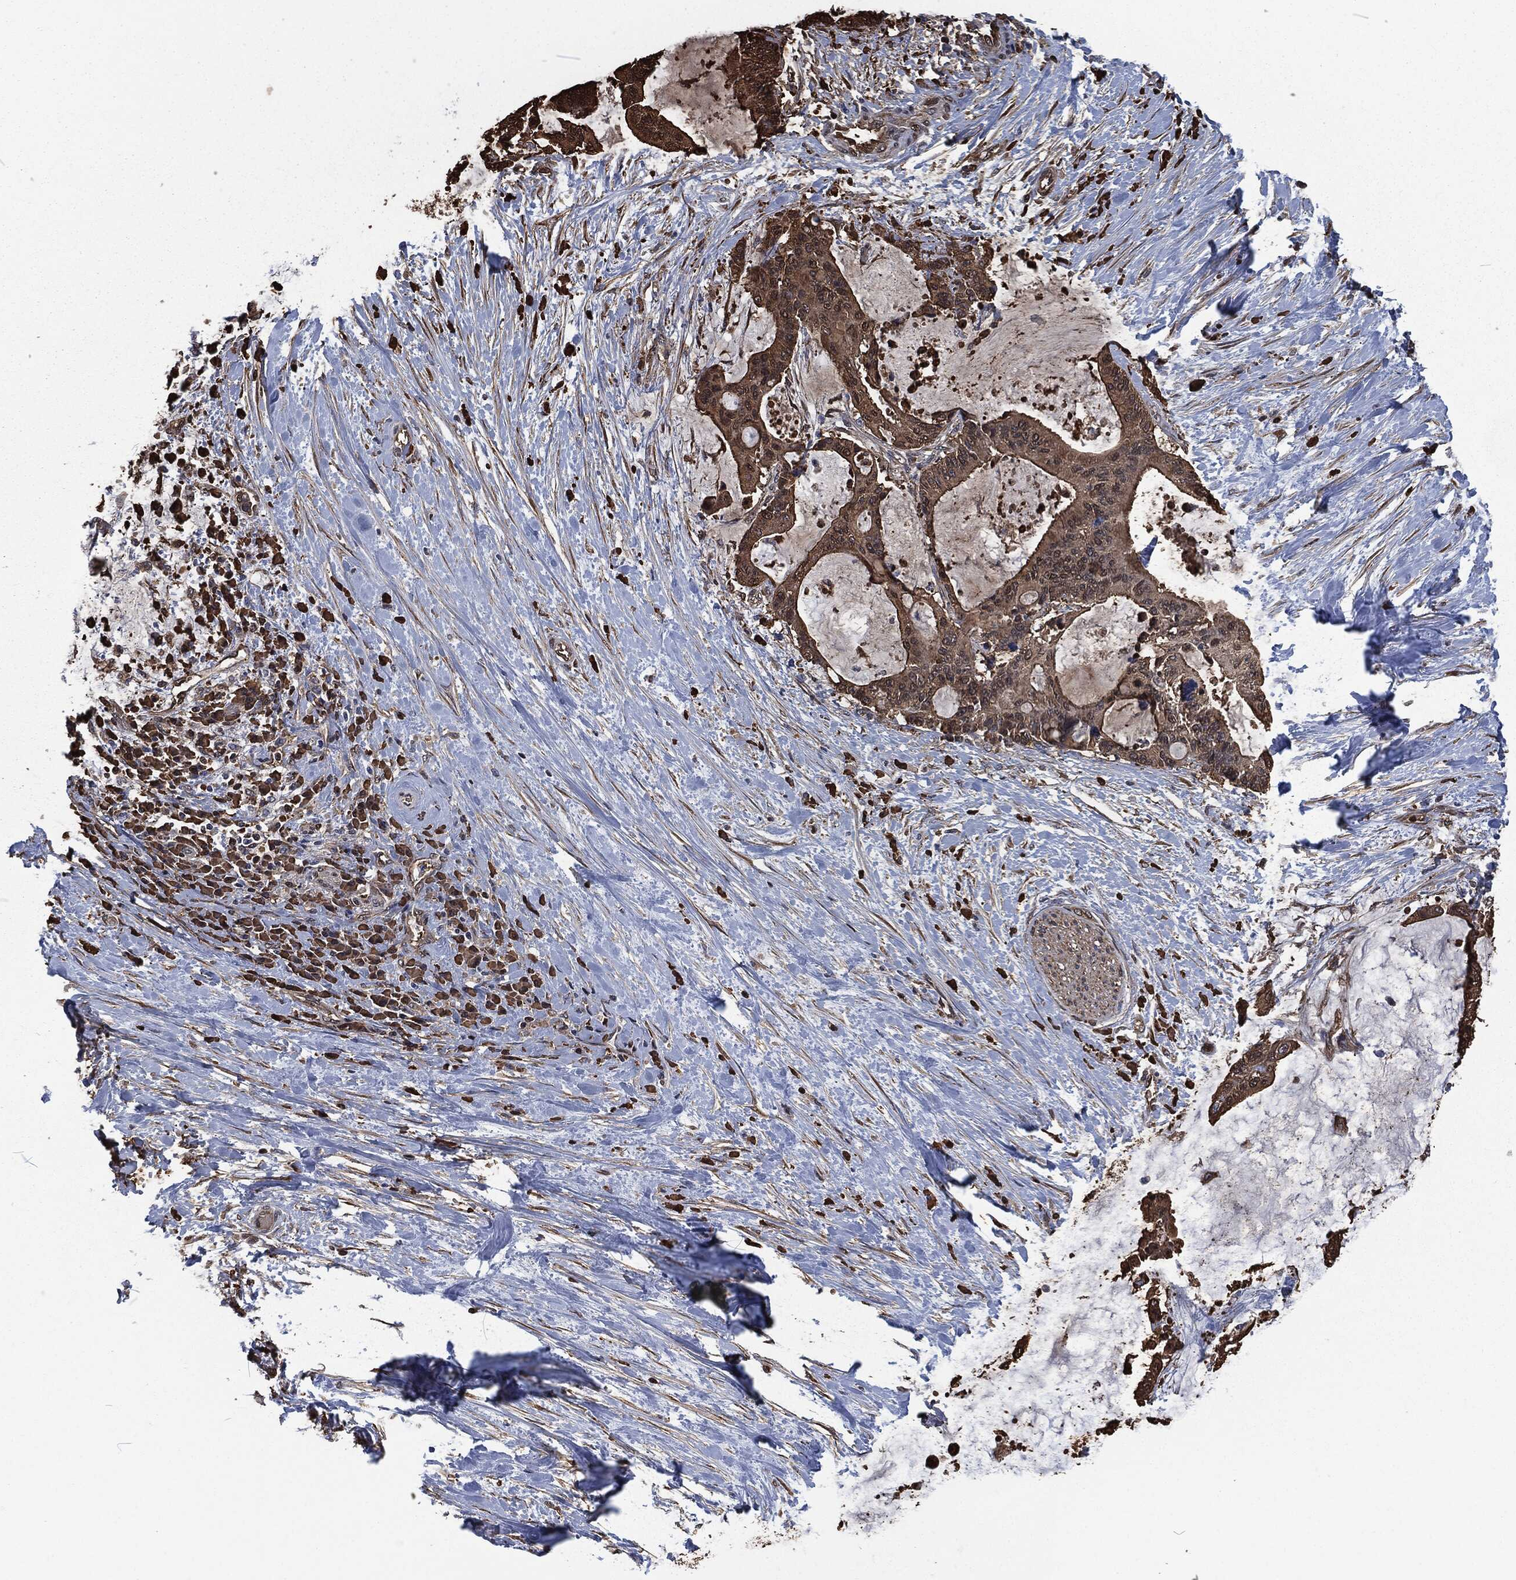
{"staining": {"intensity": "moderate", "quantity": ">75%", "location": "cytoplasmic/membranous"}, "tissue": "liver cancer", "cell_type": "Tumor cells", "image_type": "cancer", "snomed": [{"axis": "morphology", "description": "Cholangiocarcinoma"}, {"axis": "topography", "description": "Liver"}], "caption": "The micrograph exhibits immunohistochemical staining of liver cancer (cholangiocarcinoma). There is moderate cytoplasmic/membranous staining is present in approximately >75% of tumor cells.", "gene": "PRDX4", "patient": {"sex": "female", "age": 73}}